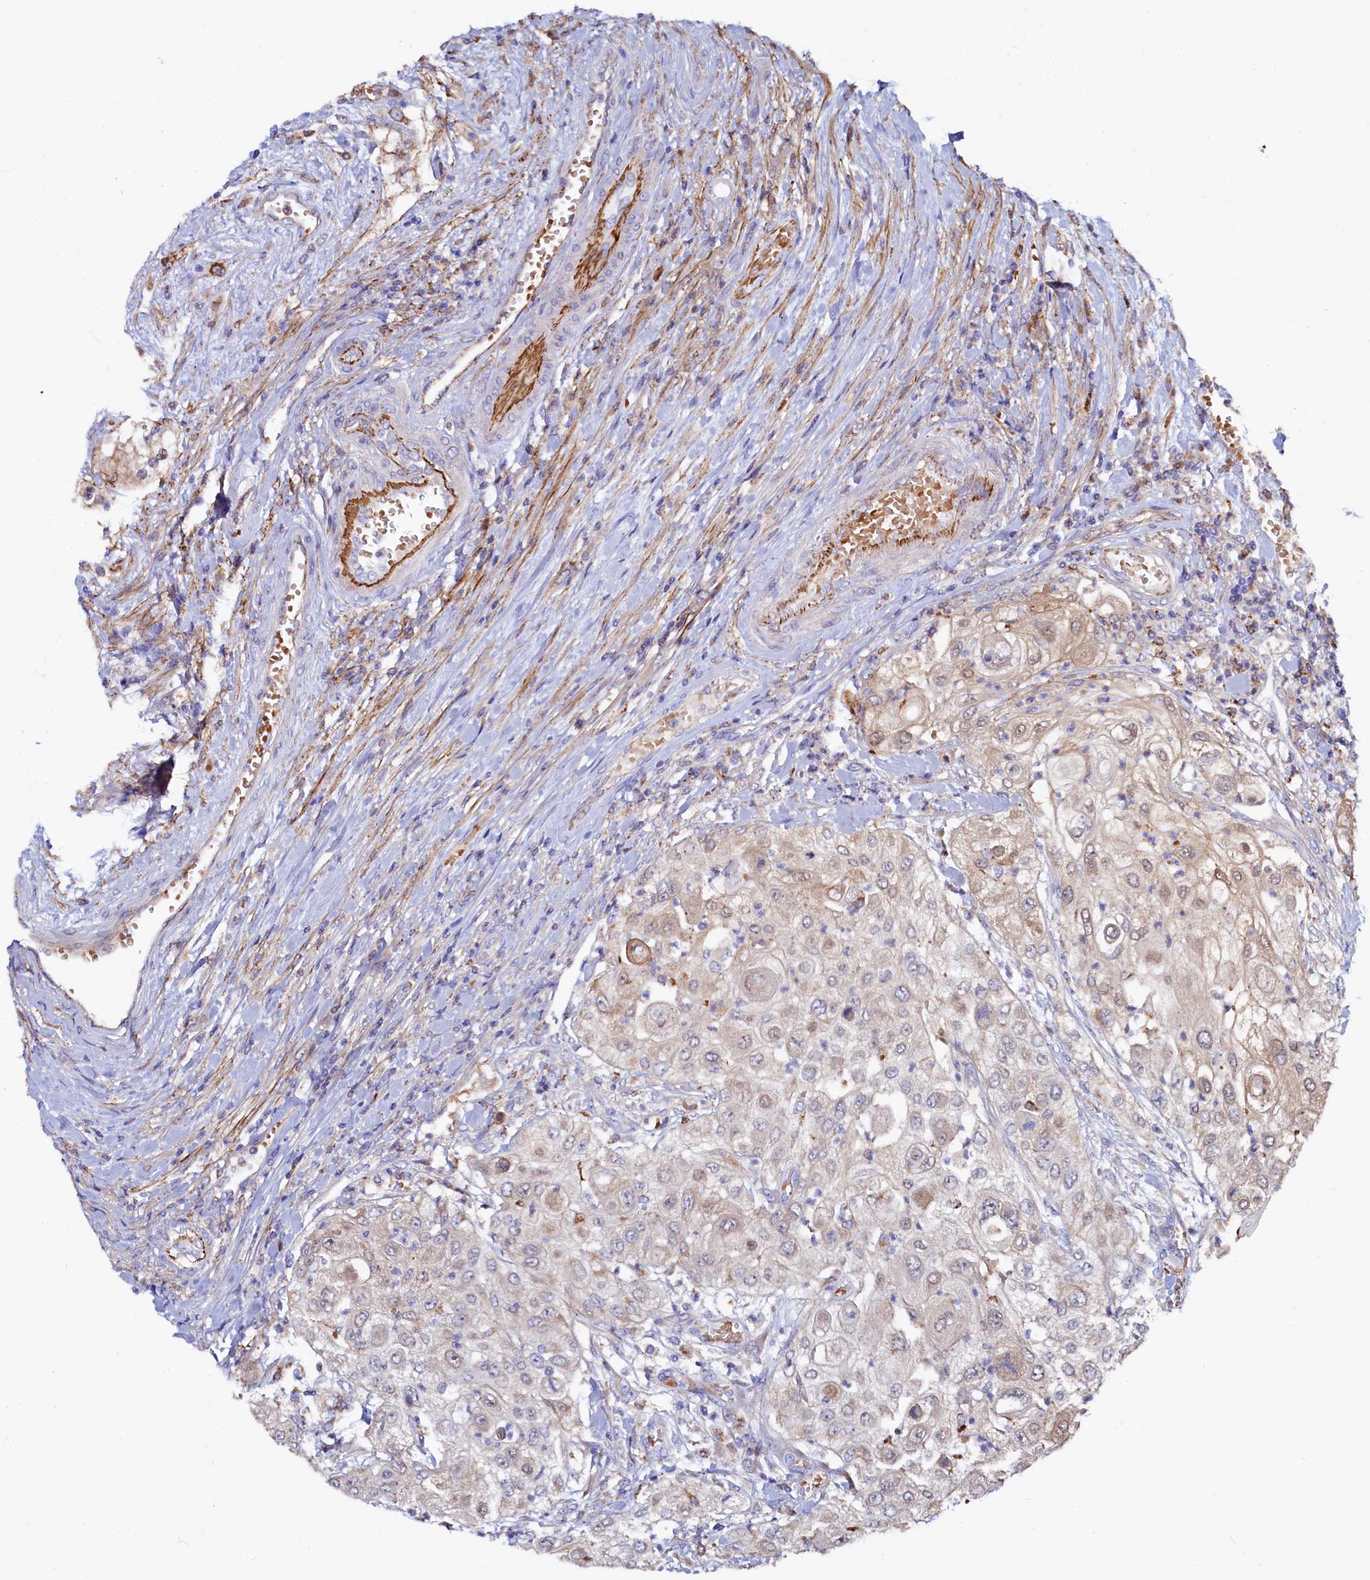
{"staining": {"intensity": "weak", "quantity": "<25%", "location": "cytoplasmic/membranous"}, "tissue": "urothelial cancer", "cell_type": "Tumor cells", "image_type": "cancer", "snomed": [{"axis": "morphology", "description": "Urothelial carcinoma, High grade"}, {"axis": "topography", "description": "Urinary bladder"}], "caption": "Tumor cells are negative for brown protein staining in high-grade urothelial carcinoma. The staining was performed using DAB to visualize the protein expression in brown, while the nuclei were stained in blue with hematoxylin (Magnification: 20x).", "gene": "ASTE1", "patient": {"sex": "female", "age": 79}}